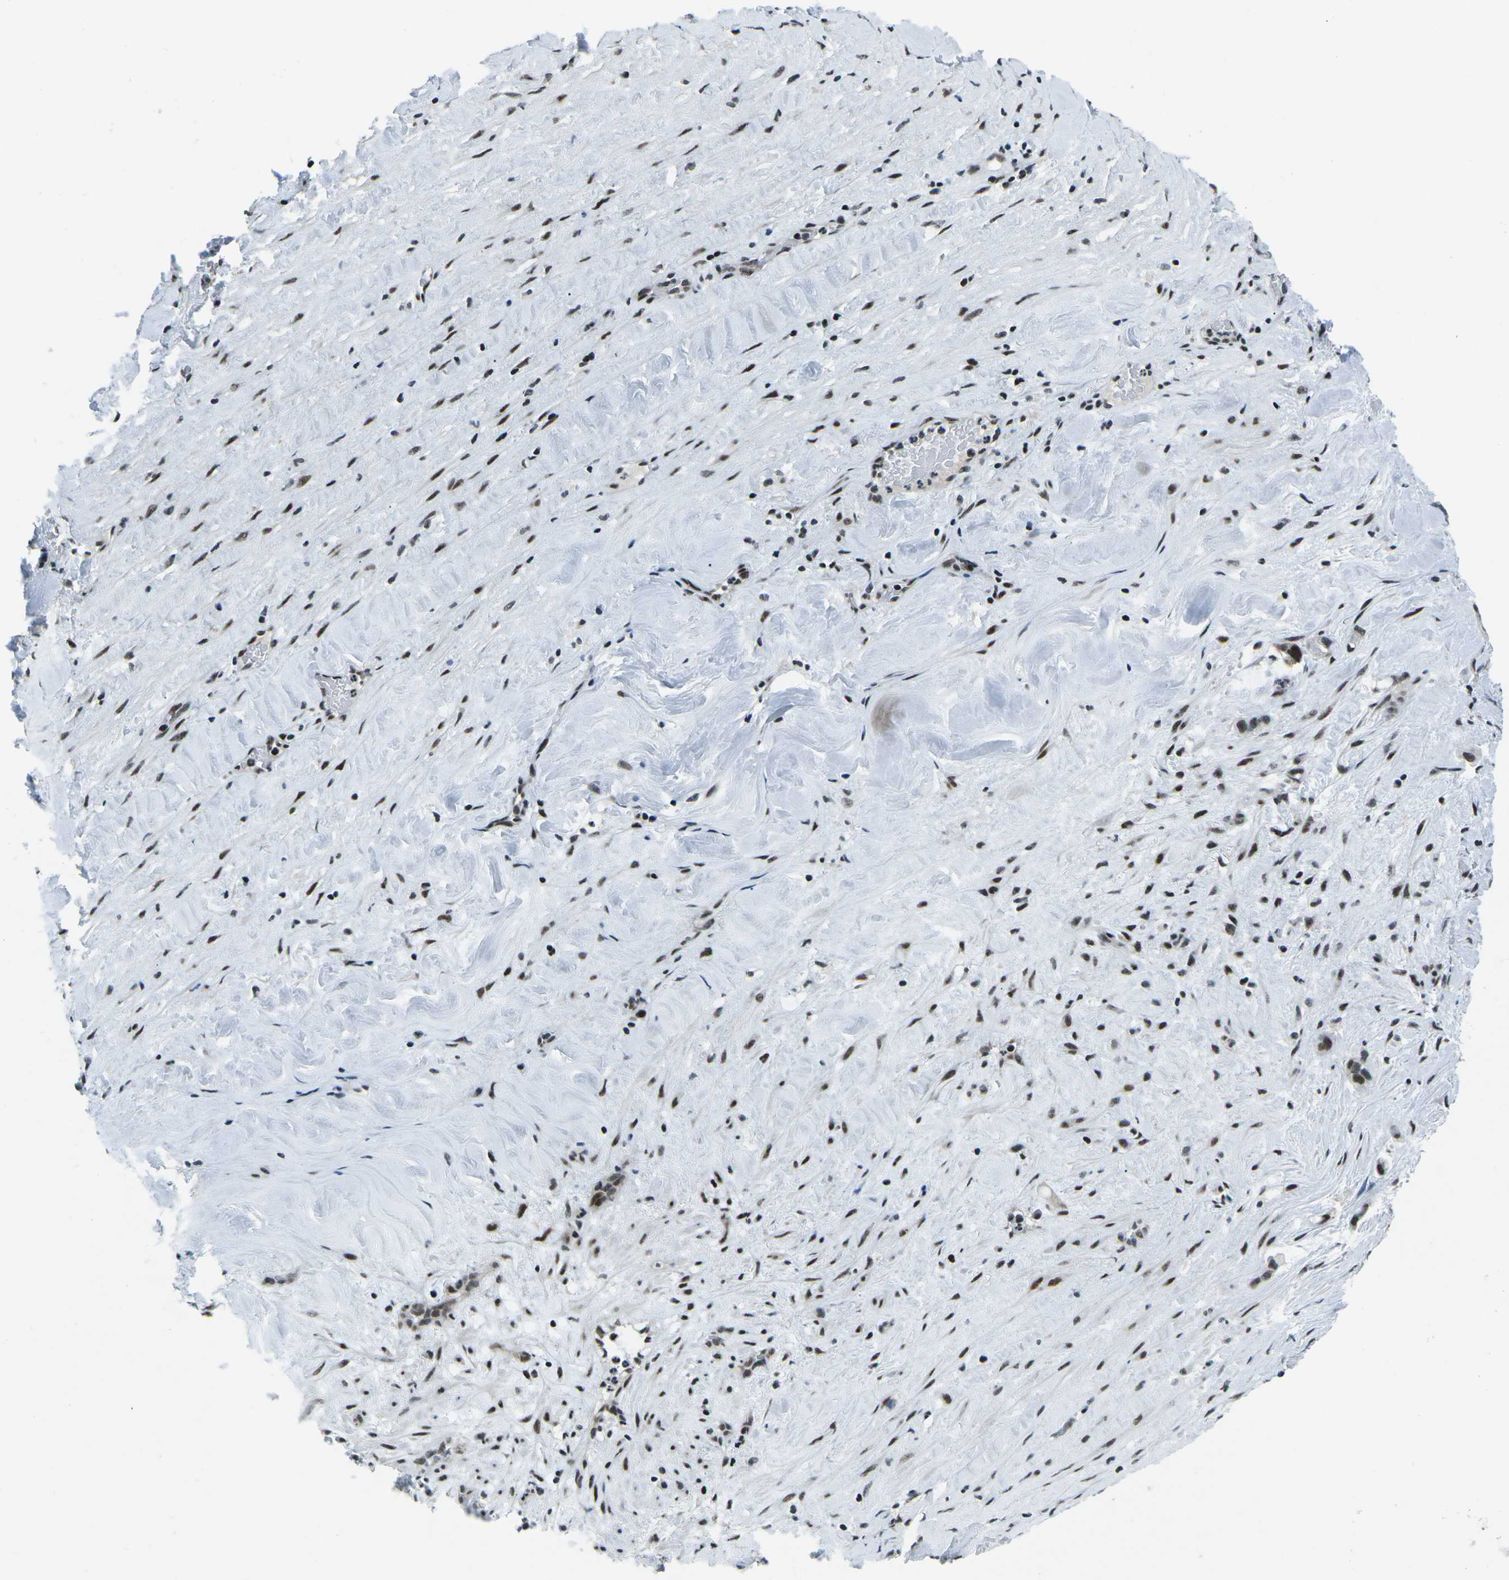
{"staining": {"intensity": "strong", "quantity": ">75%", "location": "nuclear"}, "tissue": "liver cancer", "cell_type": "Tumor cells", "image_type": "cancer", "snomed": [{"axis": "morphology", "description": "Cholangiocarcinoma"}, {"axis": "topography", "description": "Liver"}], "caption": "Protein expression analysis of human liver cancer (cholangiocarcinoma) reveals strong nuclear expression in approximately >75% of tumor cells. (Stains: DAB in brown, nuclei in blue, Microscopy: brightfield microscopy at high magnification).", "gene": "RBL2", "patient": {"sex": "female", "age": 65}}